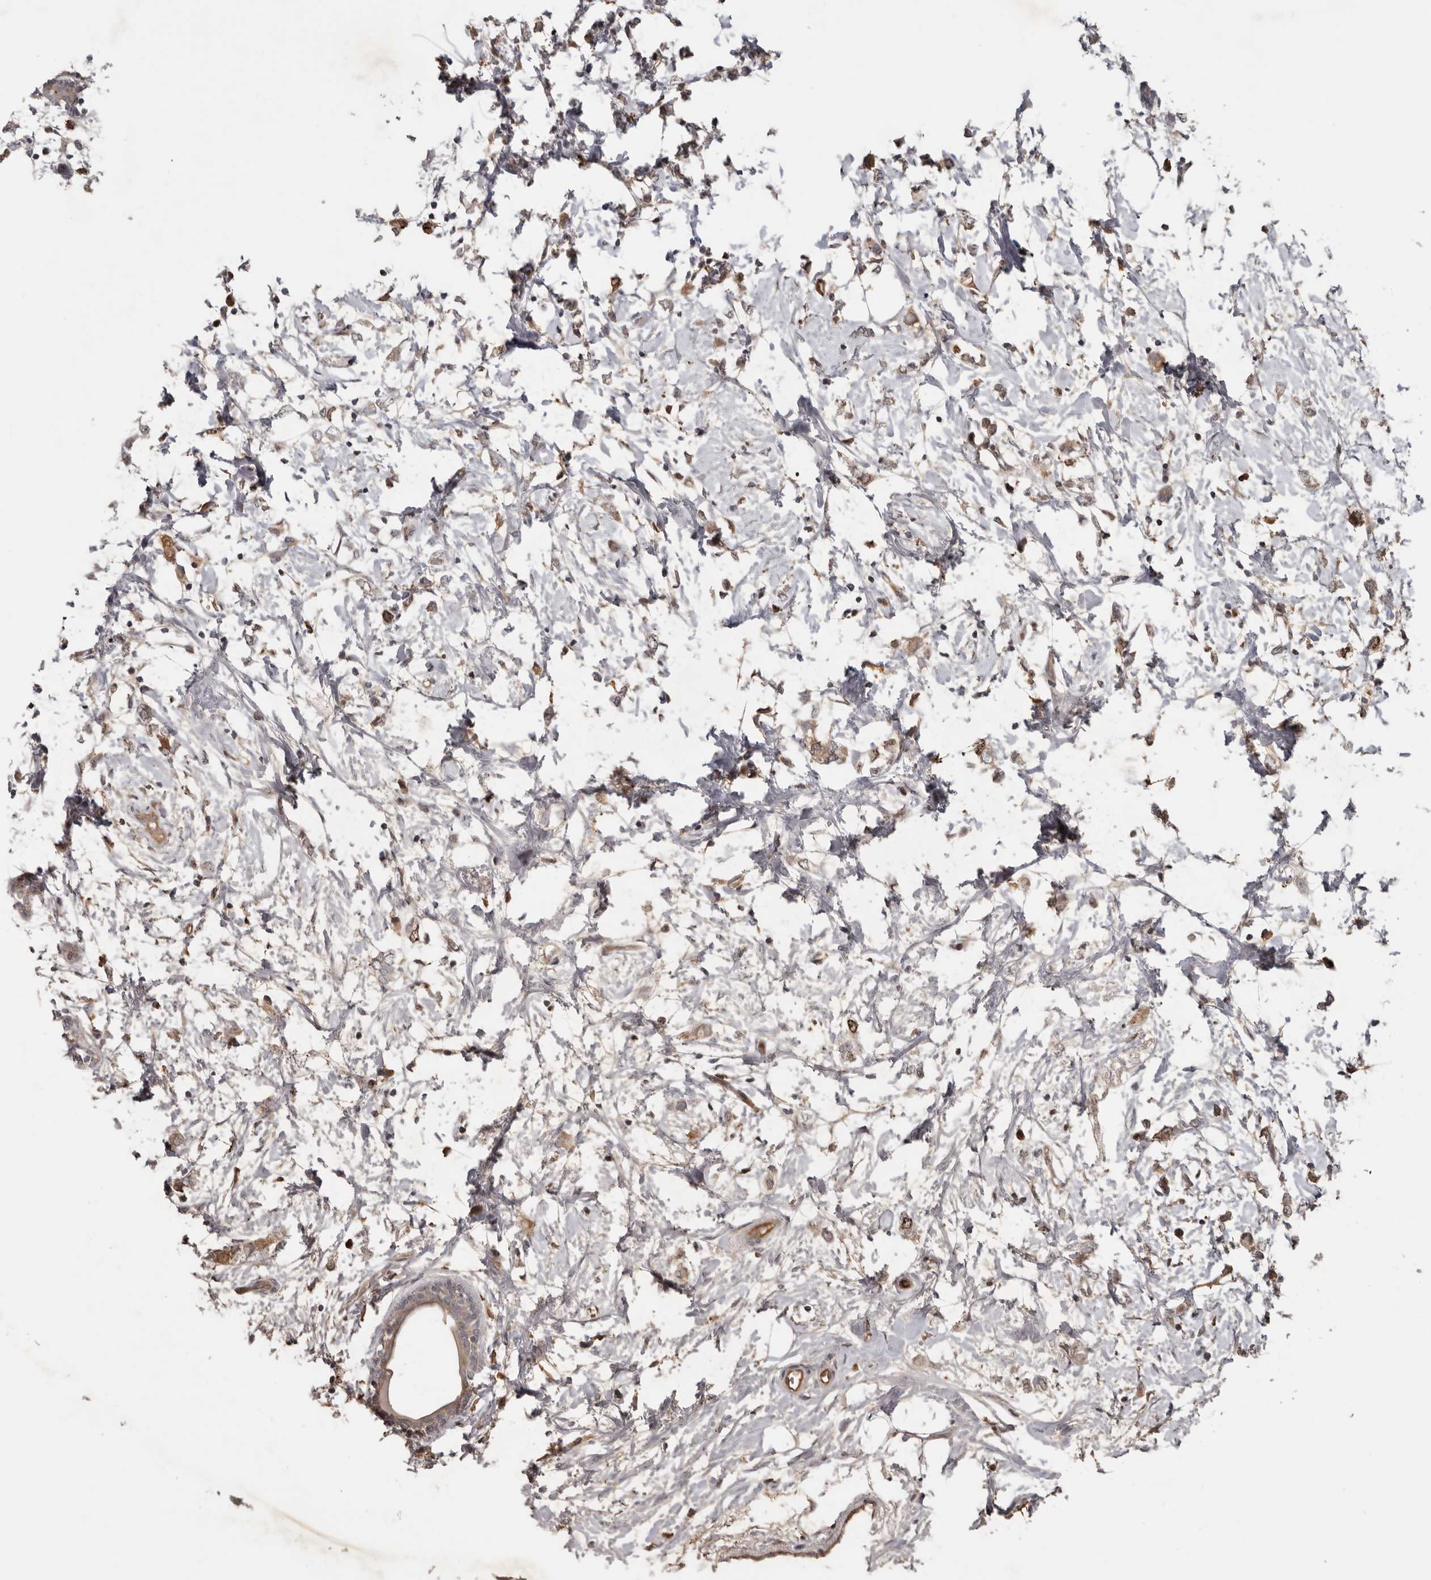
{"staining": {"intensity": "weak", "quantity": "25%-75%", "location": "cytoplasmic/membranous"}, "tissue": "breast cancer", "cell_type": "Tumor cells", "image_type": "cancer", "snomed": [{"axis": "morphology", "description": "Normal tissue, NOS"}, {"axis": "morphology", "description": "Lobular carcinoma"}, {"axis": "topography", "description": "Breast"}], "caption": "Breast cancer (lobular carcinoma) stained with DAB IHC shows low levels of weak cytoplasmic/membranous positivity in about 25%-75% of tumor cells.", "gene": "CDCA8", "patient": {"sex": "female", "age": 47}}